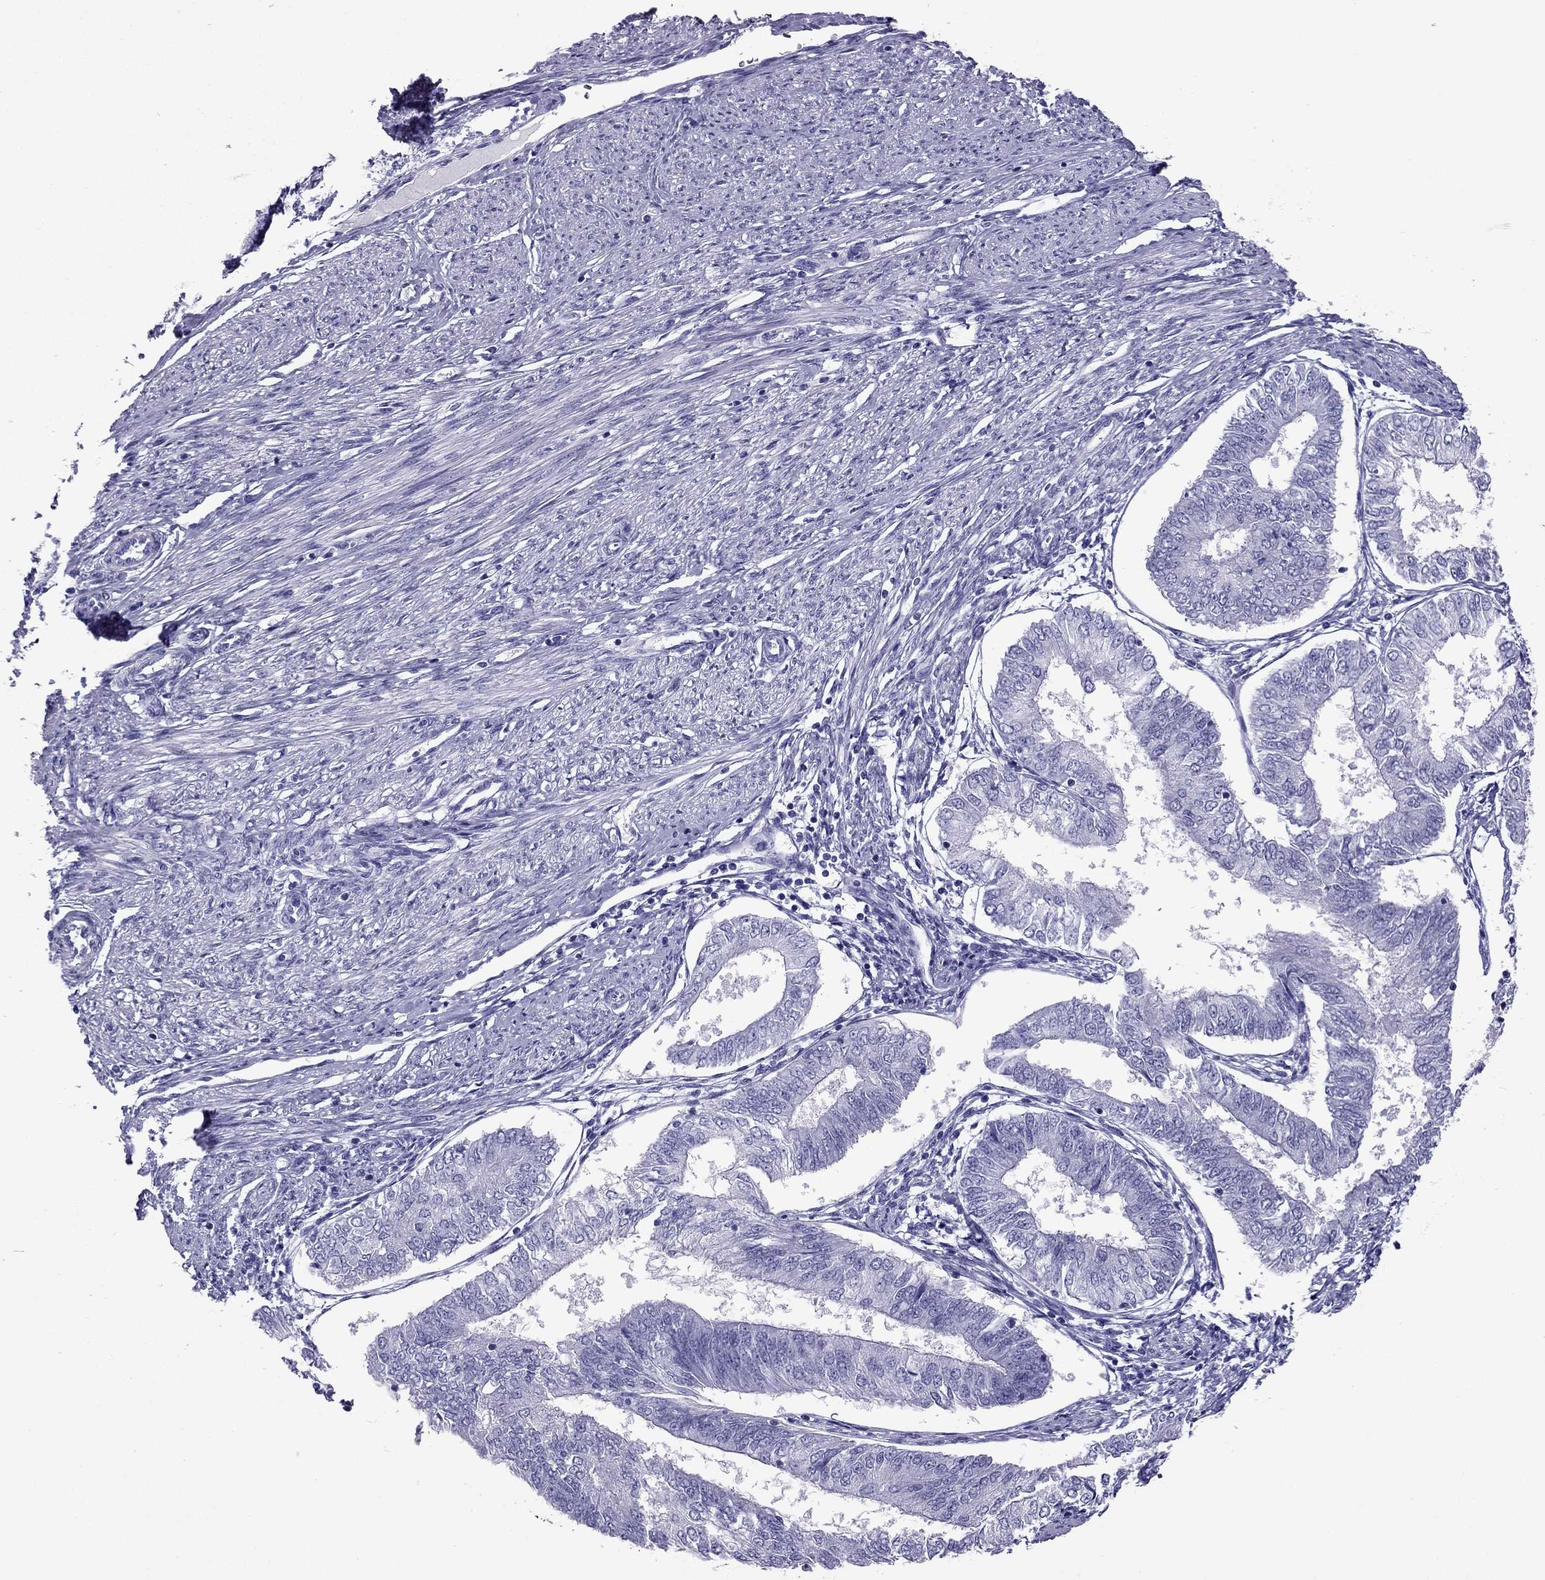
{"staining": {"intensity": "negative", "quantity": "none", "location": "none"}, "tissue": "endometrial cancer", "cell_type": "Tumor cells", "image_type": "cancer", "snomed": [{"axis": "morphology", "description": "Adenocarcinoma, NOS"}, {"axis": "topography", "description": "Endometrium"}], "caption": "Endometrial cancer stained for a protein using IHC demonstrates no staining tumor cells.", "gene": "PDE6A", "patient": {"sex": "female", "age": 58}}